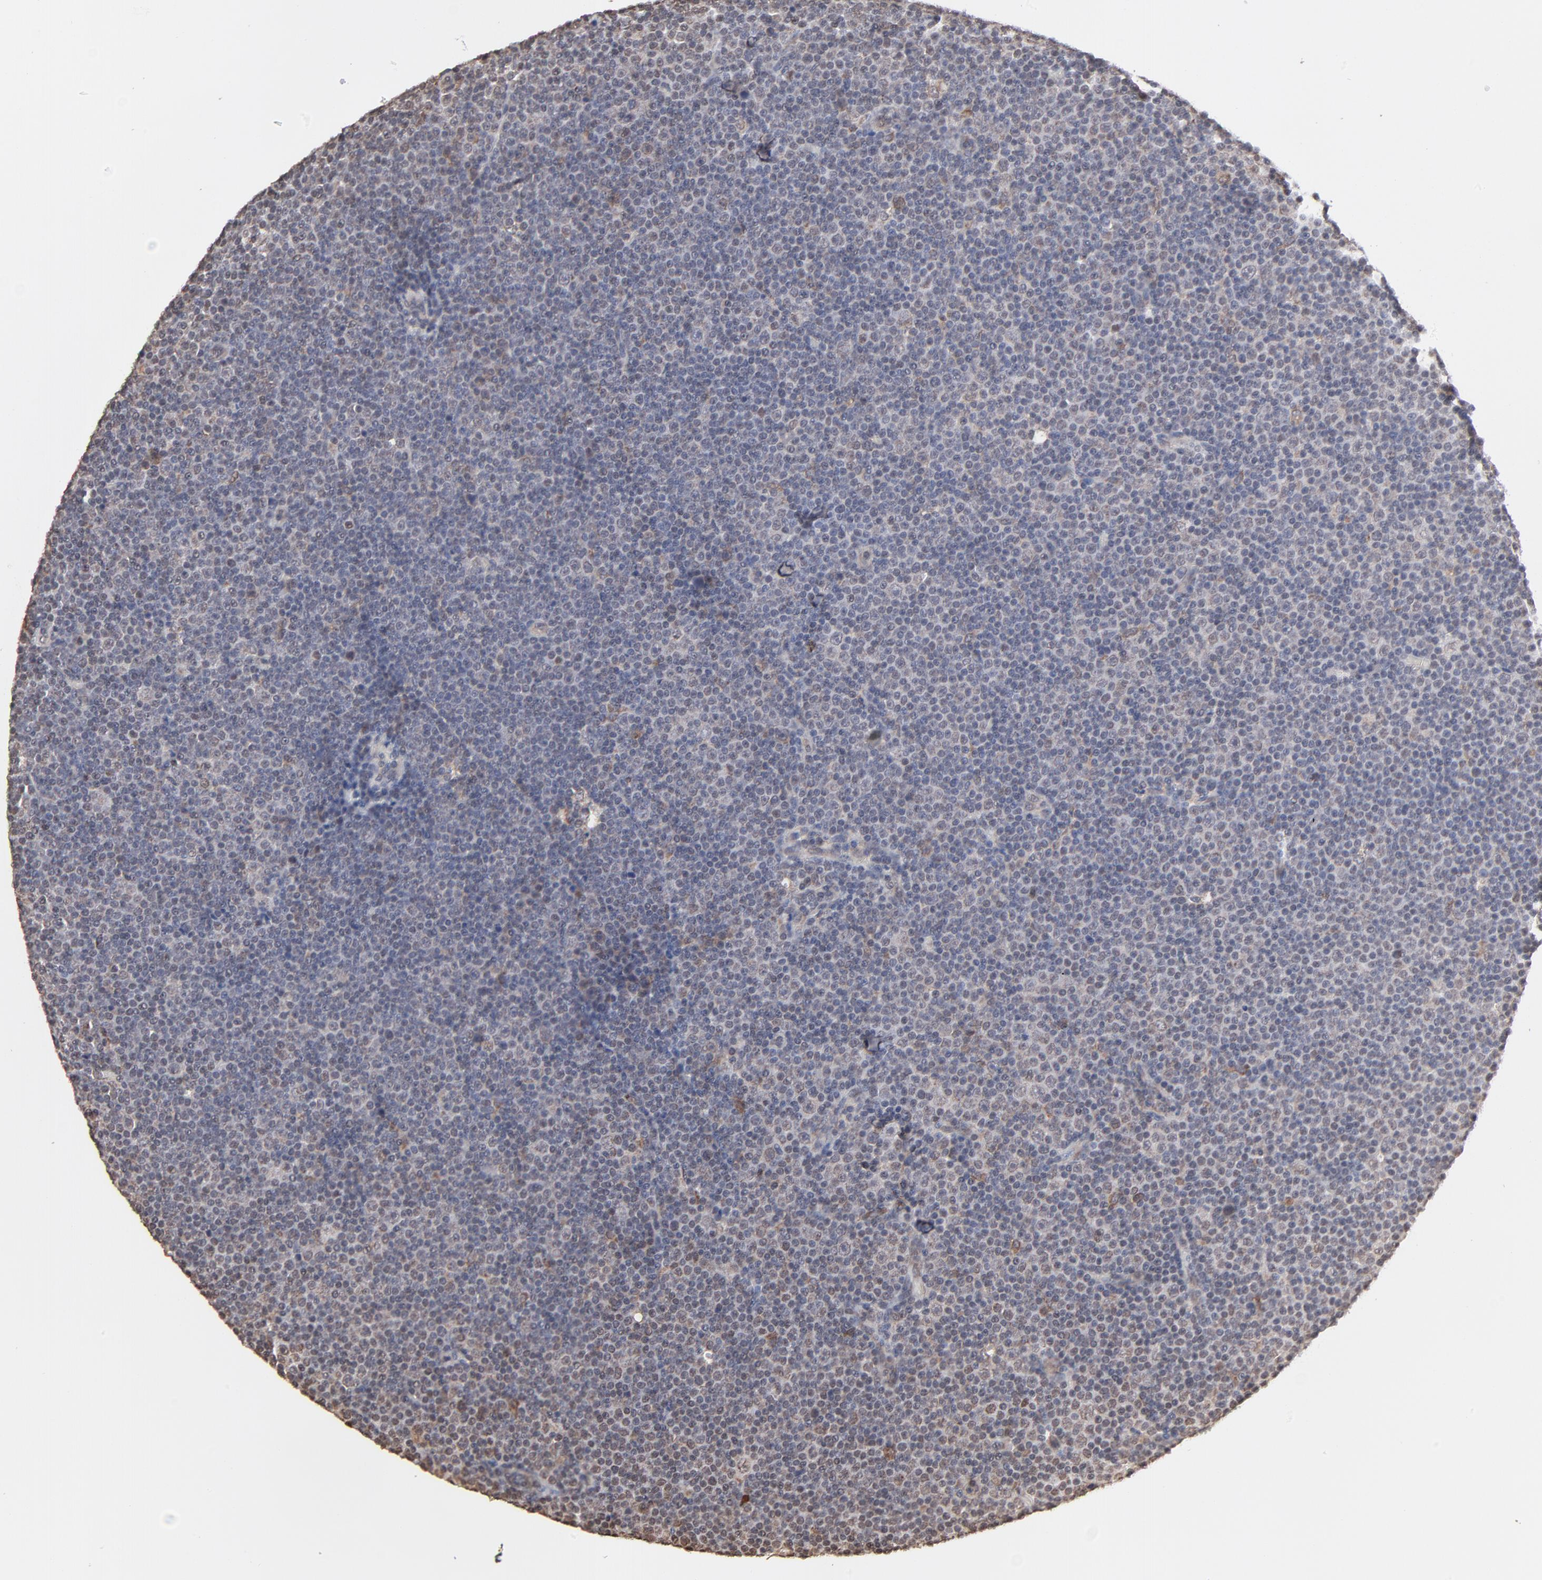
{"staining": {"intensity": "weak", "quantity": "<25%", "location": "cytoplasmic/membranous"}, "tissue": "lymphoma", "cell_type": "Tumor cells", "image_type": "cancer", "snomed": [{"axis": "morphology", "description": "Malignant lymphoma, non-Hodgkin's type, Low grade"}, {"axis": "topography", "description": "Lymph node"}], "caption": "The image reveals no significant expression in tumor cells of low-grade malignant lymphoma, non-Hodgkin's type.", "gene": "CHM", "patient": {"sex": "female", "age": 67}}